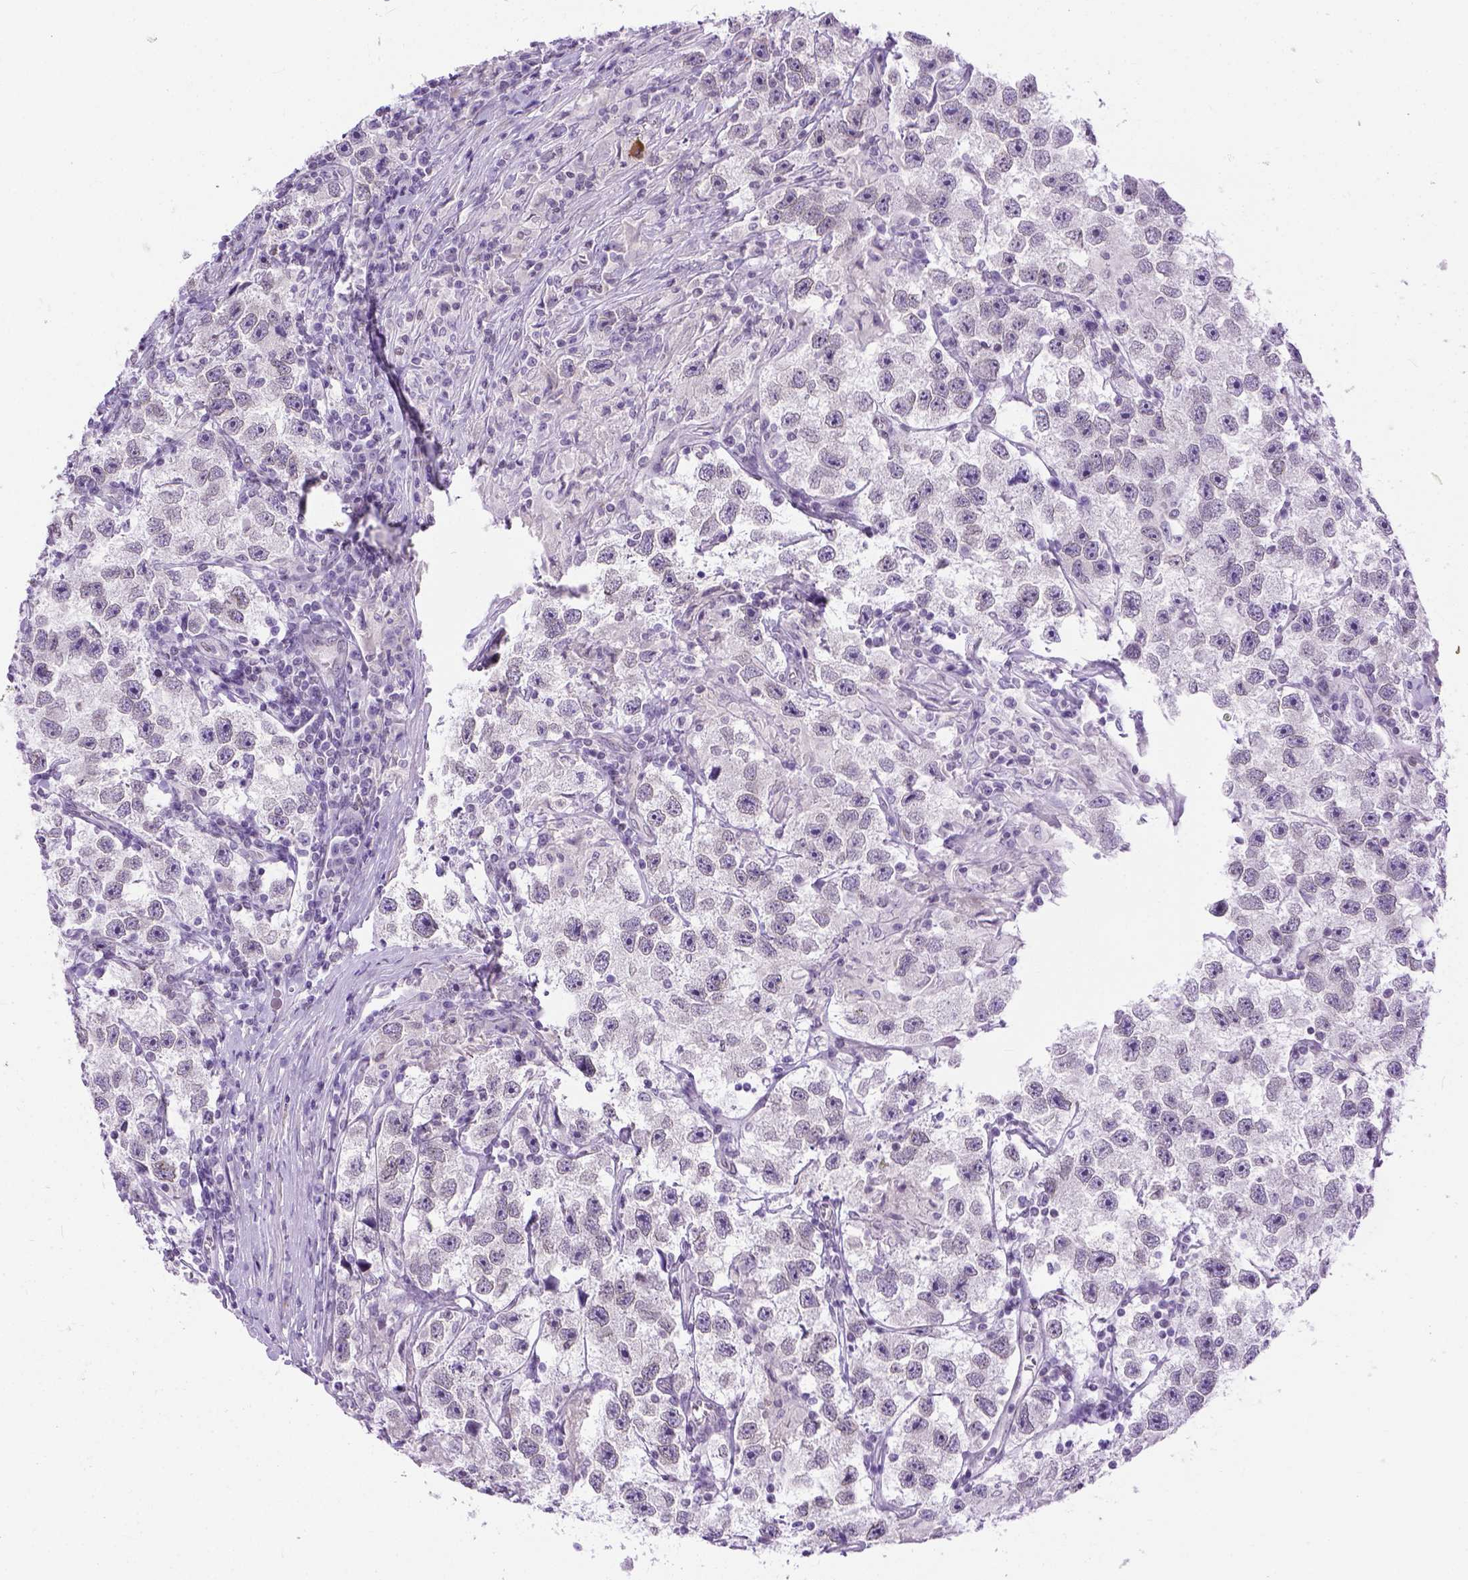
{"staining": {"intensity": "negative", "quantity": "none", "location": "none"}, "tissue": "testis cancer", "cell_type": "Tumor cells", "image_type": "cancer", "snomed": [{"axis": "morphology", "description": "Seminoma, NOS"}, {"axis": "topography", "description": "Testis"}], "caption": "DAB (3,3'-diaminobenzidine) immunohistochemical staining of human seminoma (testis) shows no significant expression in tumor cells. (Stains: DAB immunohistochemistry with hematoxylin counter stain, Microscopy: brightfield microscopy at high magnification).", "gene": "FAM184B", "patient": {"sex": "male", "age": 26}}